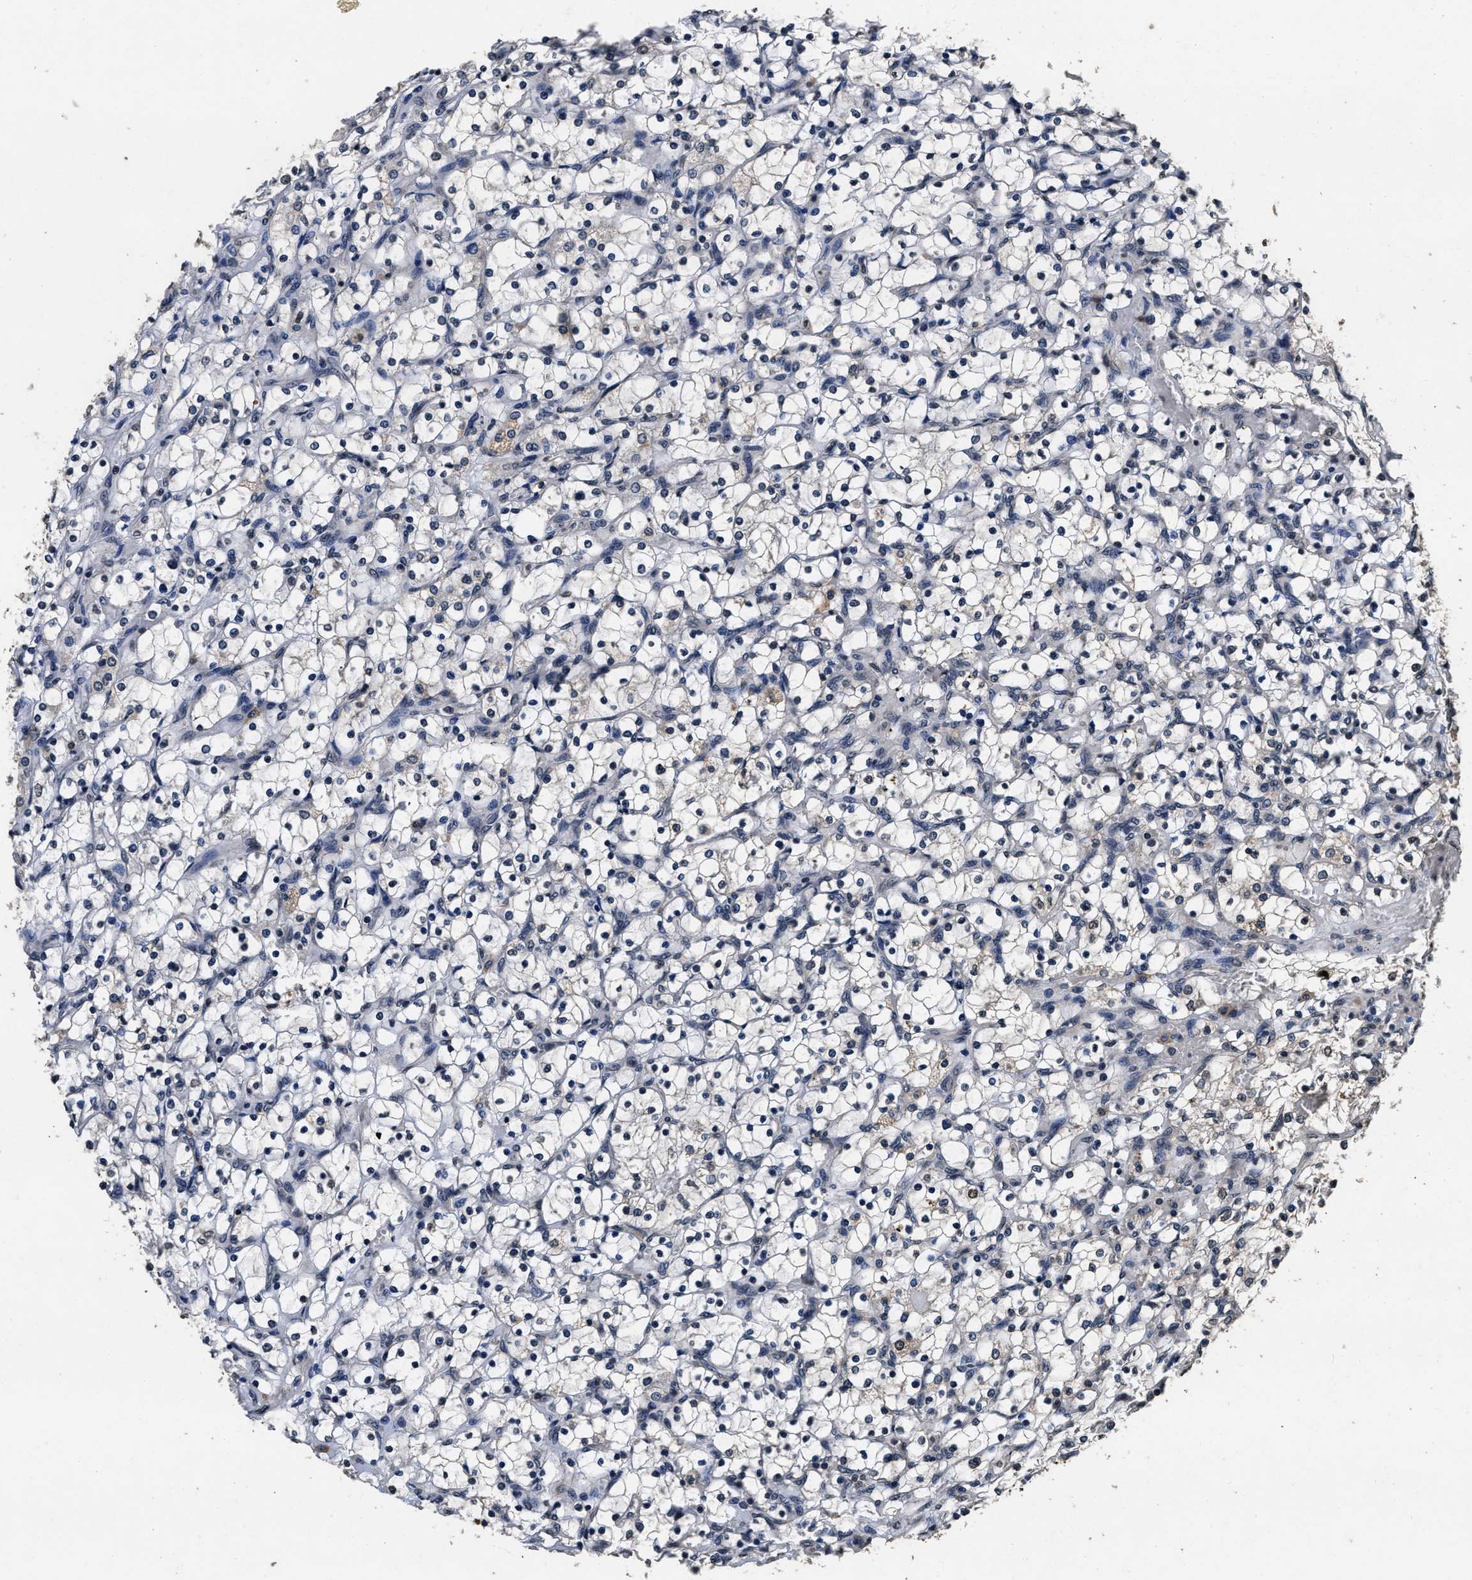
{"staining": {"intensity": "negative", "quantity": "none", "location": "none"}, "tissue": "renal cancer", "cell_type": "Tumor cells", "image_type": "cancer", "snomed": [{"axis": "morphology", "description": "Adenocarcinoma, NOS"}, {"axis": "topography", "description": "Kidney"}], "caption": "Protein analysis of renal cancer exhibits no significant positivity in tumor cells. (IHC, brightfield microscopy, high magnification).", "gene": "CSTF1", "patient": {"sex": "female", "age": 69}}